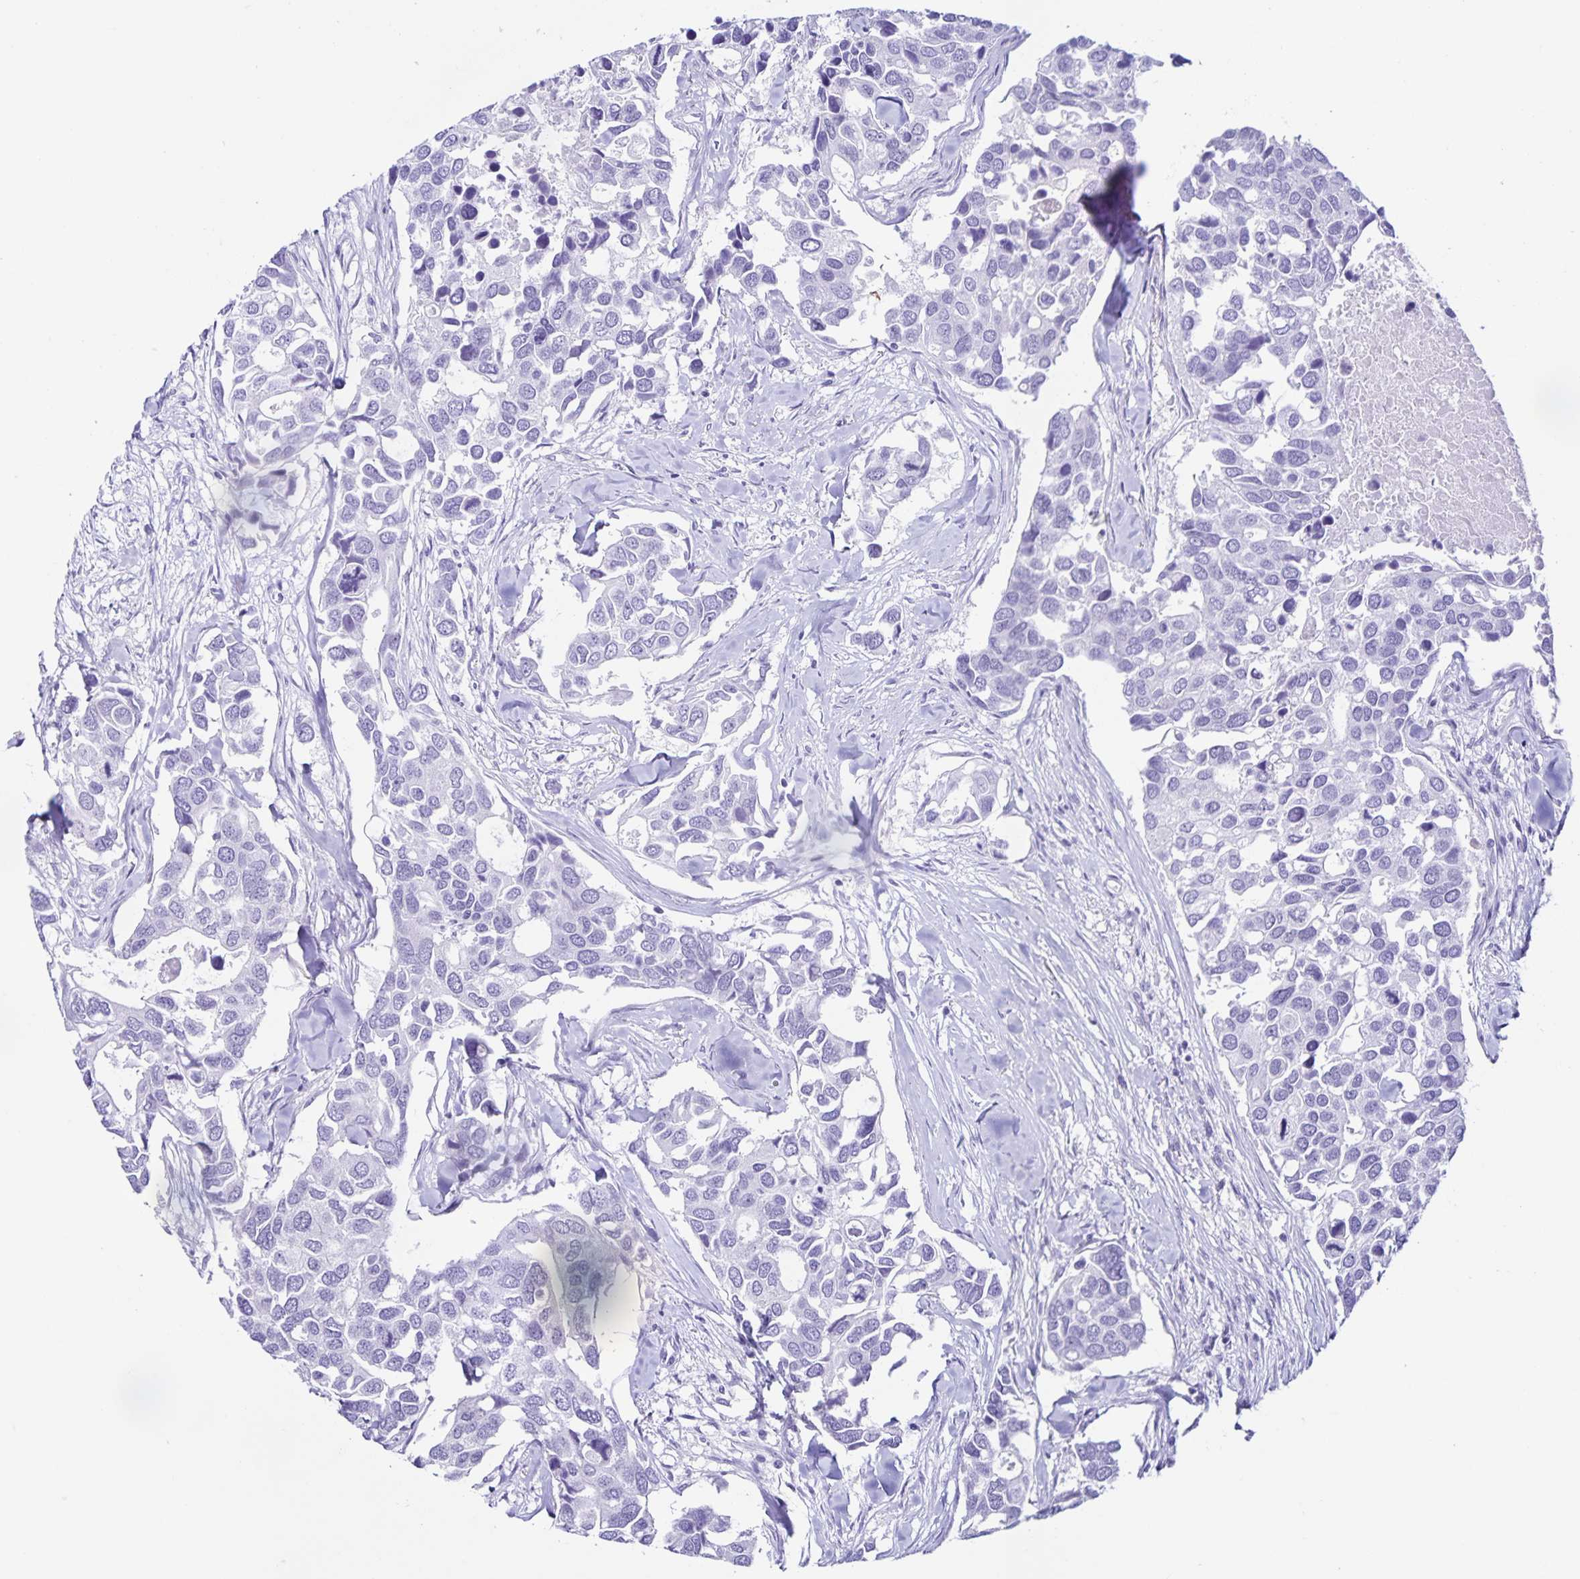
{"staining": {"intensity": "negative", "quantity": "none", "location": "none"}, "tissue": "breast cancer", "cell_type": "Tumor cells", "image_type": "cancer", "snomed": [{"axis": "morphology", "description": "Duct carcinoma"}, {"axis": "topography", "description": "Breast"}], "caption": "A micrograph of human breast infiltrating ductal carcinoma is negative for staining in tumor cells.", "gene": "FAM170A", "patient": {"sex": "female", "age": 83}}